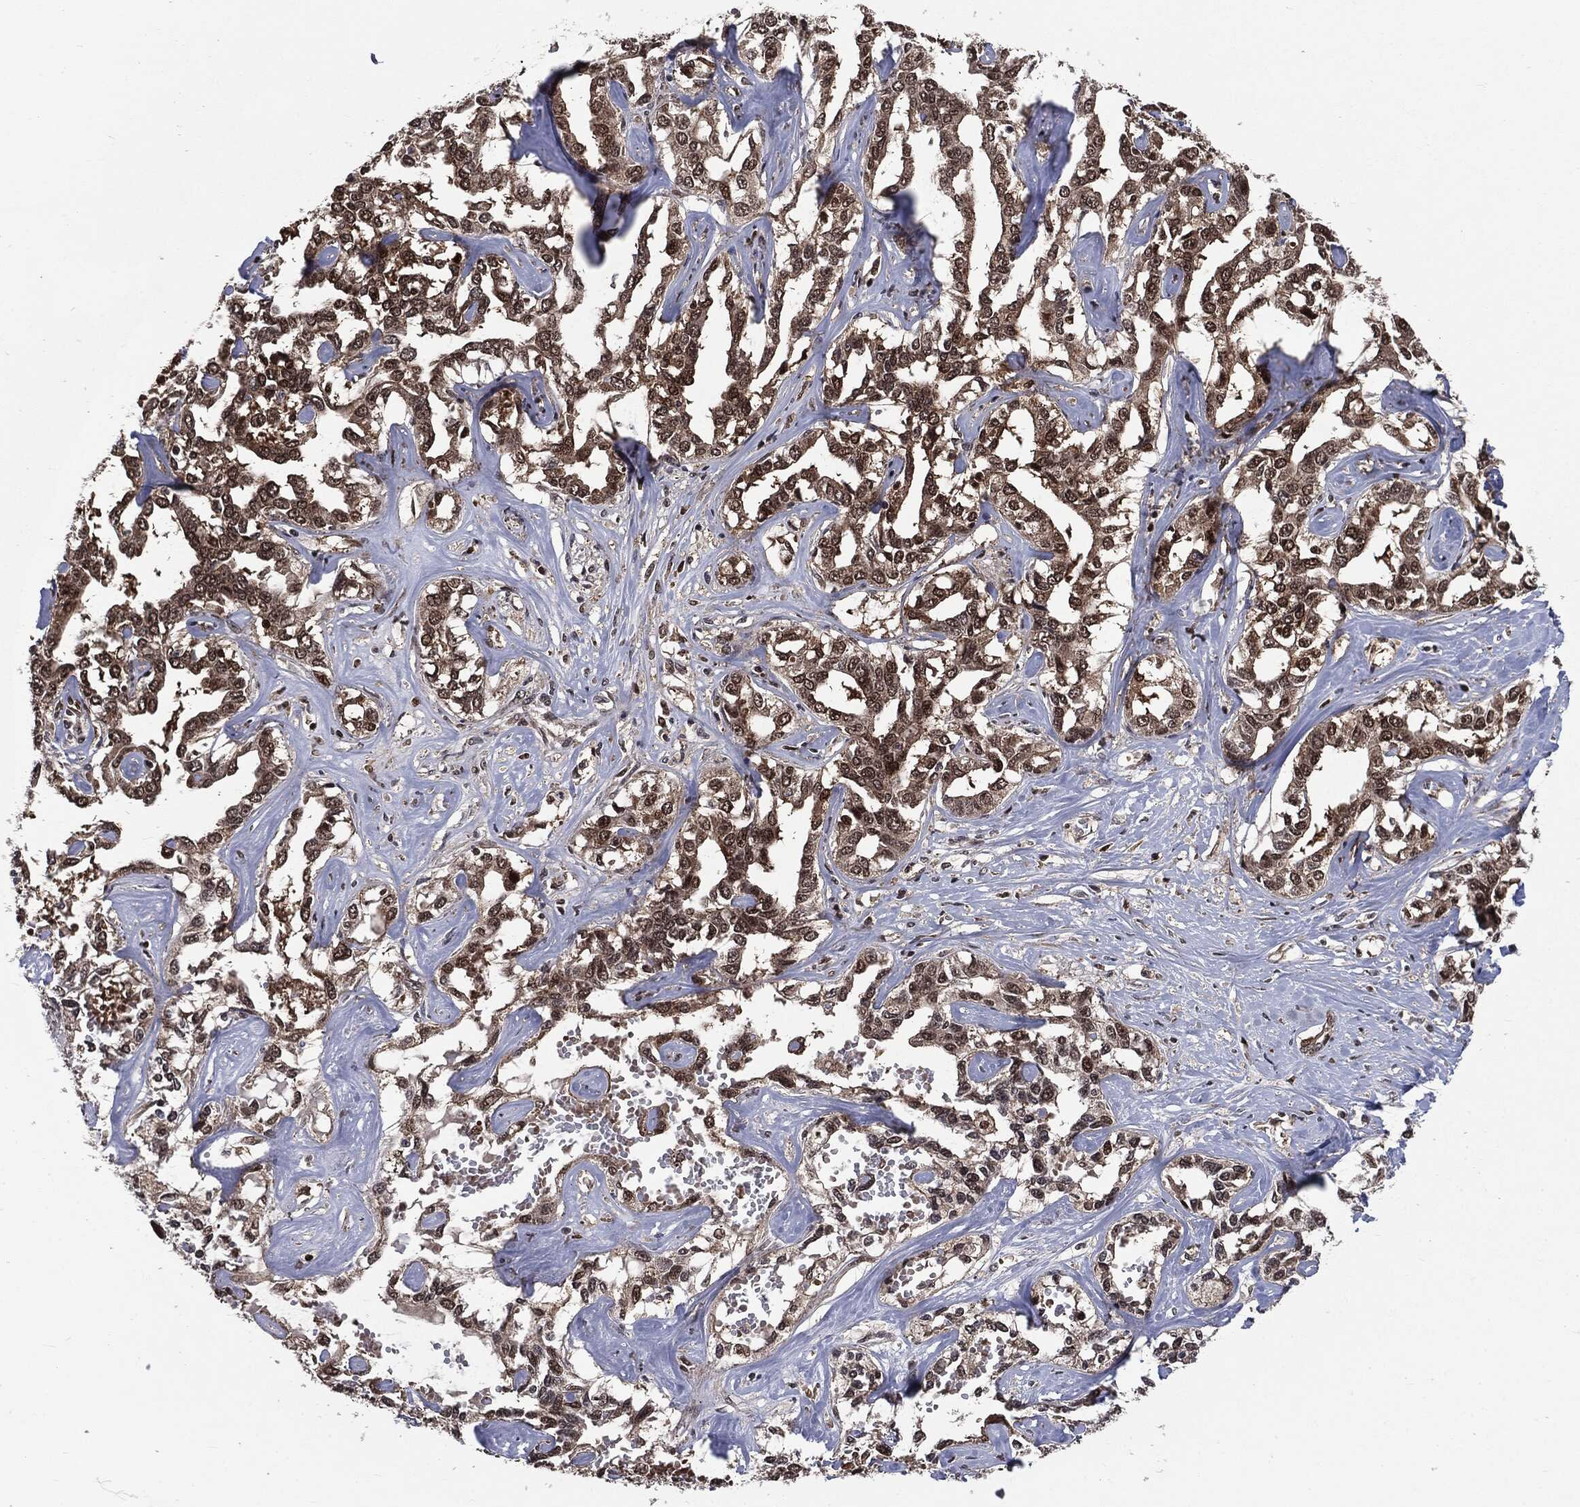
{"staining": {"intensity": "moderate", "quantity": ">75%", "location": "cytoplasmic/membranous,nuclear"}, "tissue": "liver cancer", "cell_type": "Tumor cells", "image_type": "cancer", "snomed": [{"axis": "morphology", "description": "Cholangiocarcinoma"}, {"axis": "topography", "description": "Liver"}], "caption": "High-power microscopy captured an immunohistochemistry (IHC) photomicrograph of liver cancer, revealing moderate cytoplasmic/membranous and nuclear positivity in about >75% of tumor cells. The staining was performed using DAB (3,3'-diaminobenzidine) to visualize the protein expression in brown, while the nuclei were stained in blue with hematoxylin (Magnification: 20x).", "gene": "PTPA", "patient": {"sex": "male", "age": 59}}